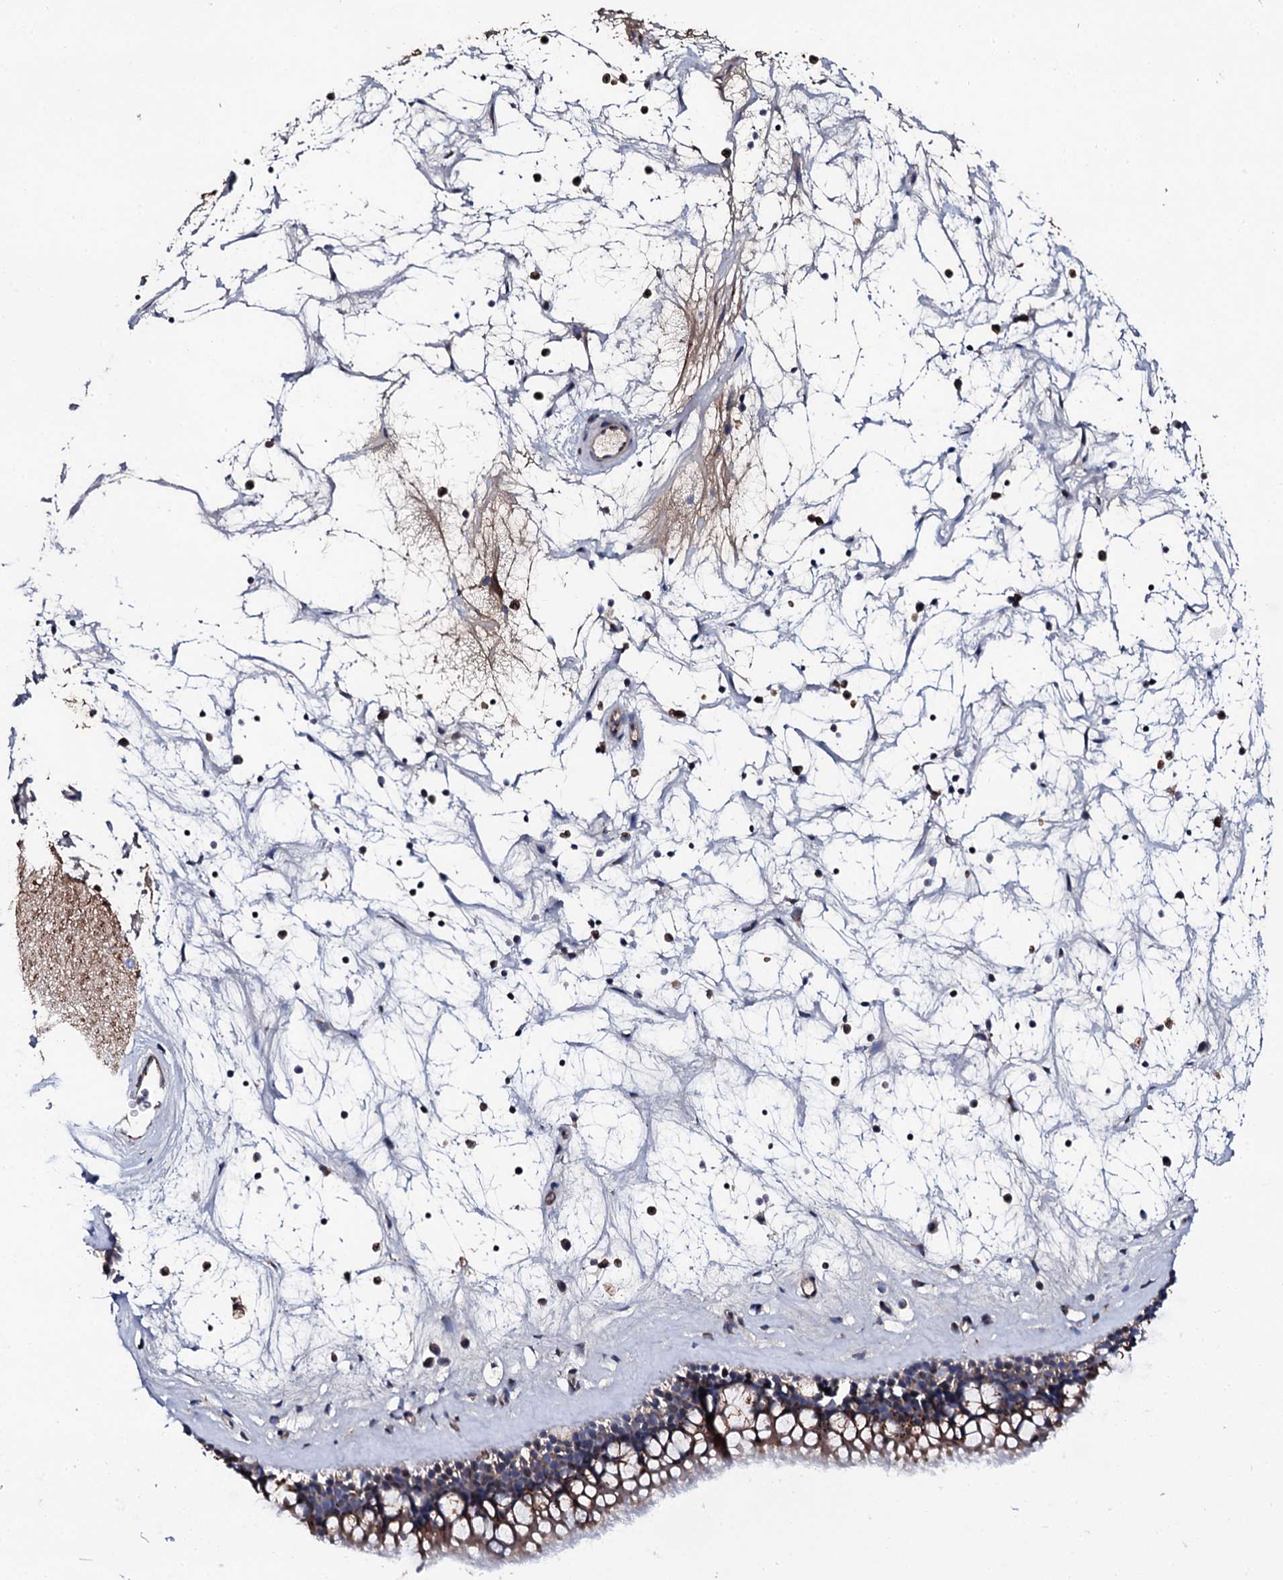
{"staining": {"intensity": "moderate", "quantity": "25%-75%", "location": "cytoplasmic/membranous"}, "tissue": "nasopharynx", "cell_type": "Respiratory epithelial cells", "image_type": "normal", "snomed": [{"axis": "morphology", "description": "Normal tissue, NOS"}, {"axis": "topography", "description": "Nasopharynx"}], "caption": "Protein expression analysis of unremarkable nasopharynx exhibits moderate cytoplasmic/membranous staining in approximately 25%-75% of respiratory epithelial cells.", "gene": "PLET1", "patient": {"sex": "male", "age": 64}}